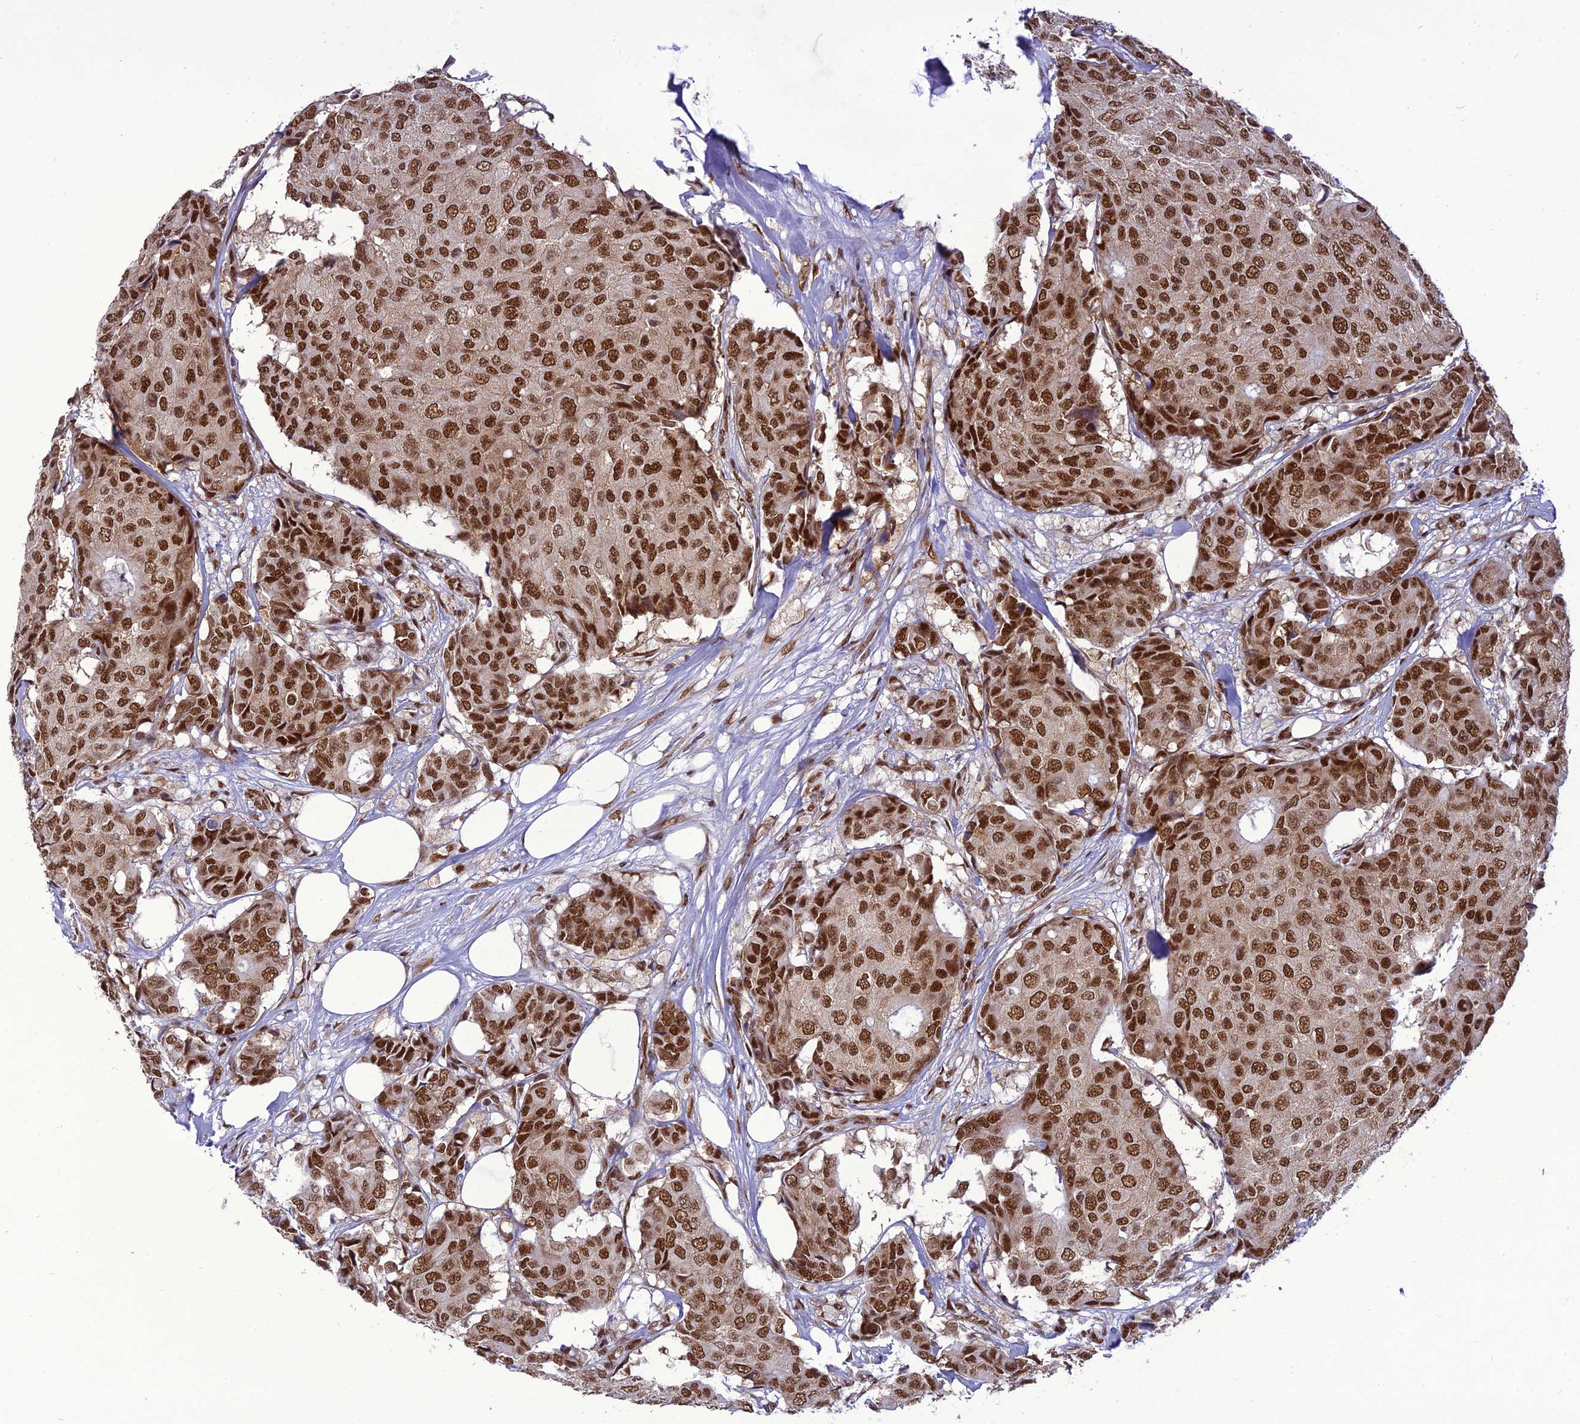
{"staining": {"intensity": "strong", "quantity": ">75%", "location": "nuclear"}, "tissue": "breast cancer", "cell_type": "Tumor cells", "image_type": "cancer", "snomed": [{"axis": "morphology", "description": "Duct carcinoma"}, {"axis": "topography", "description": "Breast"}], "caption": "A micrograph of breast cancer (invasive ductal carcinoma) stained for a protein reveals strong nuclear brown staining in tumor cells. Nuclei are stained in blue.", "gene": "DDX1", "patient": {"sex": "female", "age": 75}}